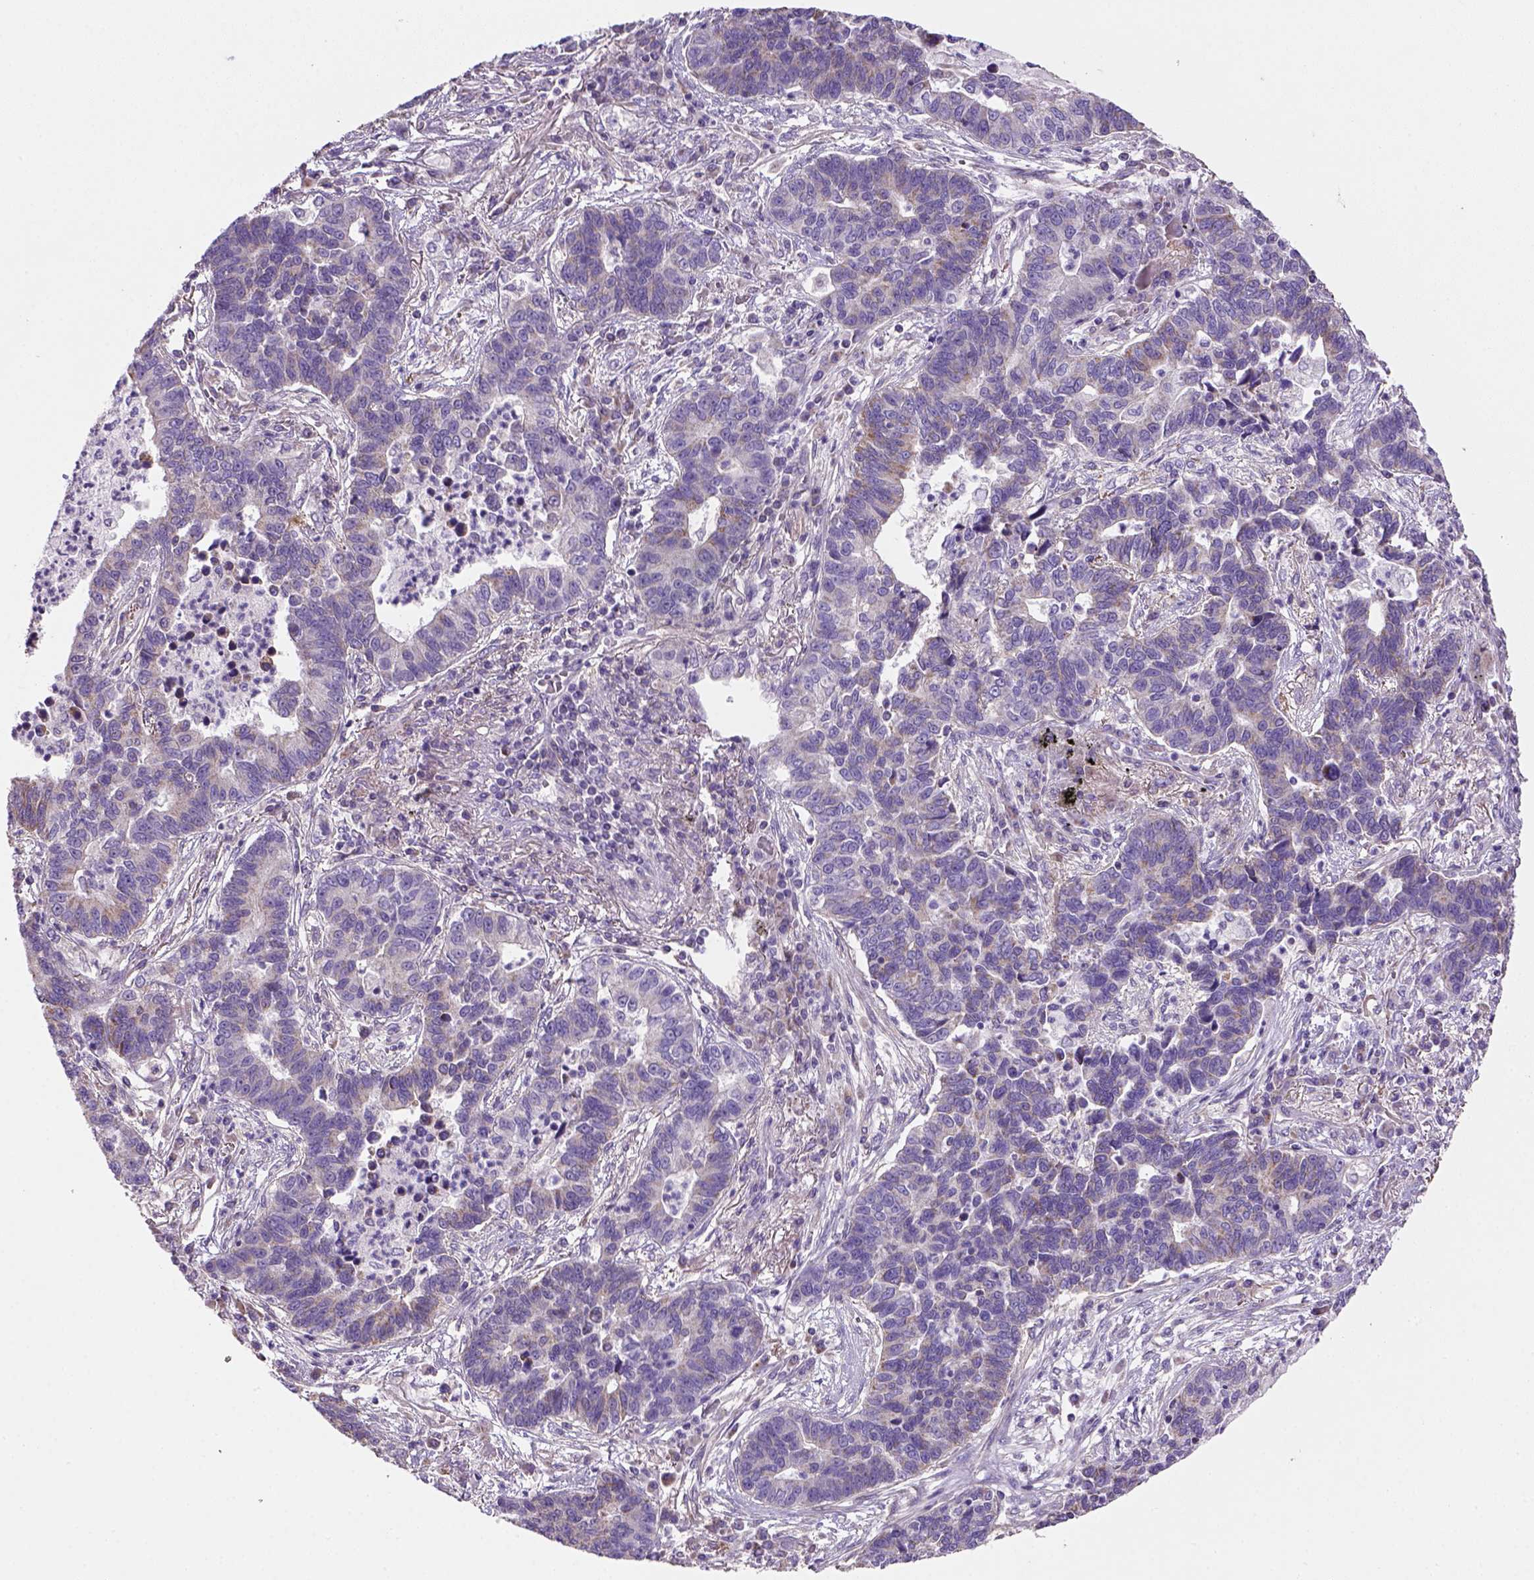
{"staining": {"intensity": "negative", "quantity": "none", "location": "none"}, "tissue": "lung cancer", "cell_type": "Tumor cells", "image_type": "cancer", "snomed": [{"axis": "morphology", "description": "Adenocarcinoma, NOS"}, {"axis": "topography", "description": "Lung"}], "caption": "High magnification brightfield microscopy of lung adenocarcinoma stained with DAB (3,3'-diaminobenzidine) (brown) and counterstained with hematoxylin (blue): tumor cells show no significant expression. (DAB immunohistochemistry visualized using brightfield microscopy, high magnification).", "gene": "HTRA1", "patient": {"sex": "female", "age": 57}}